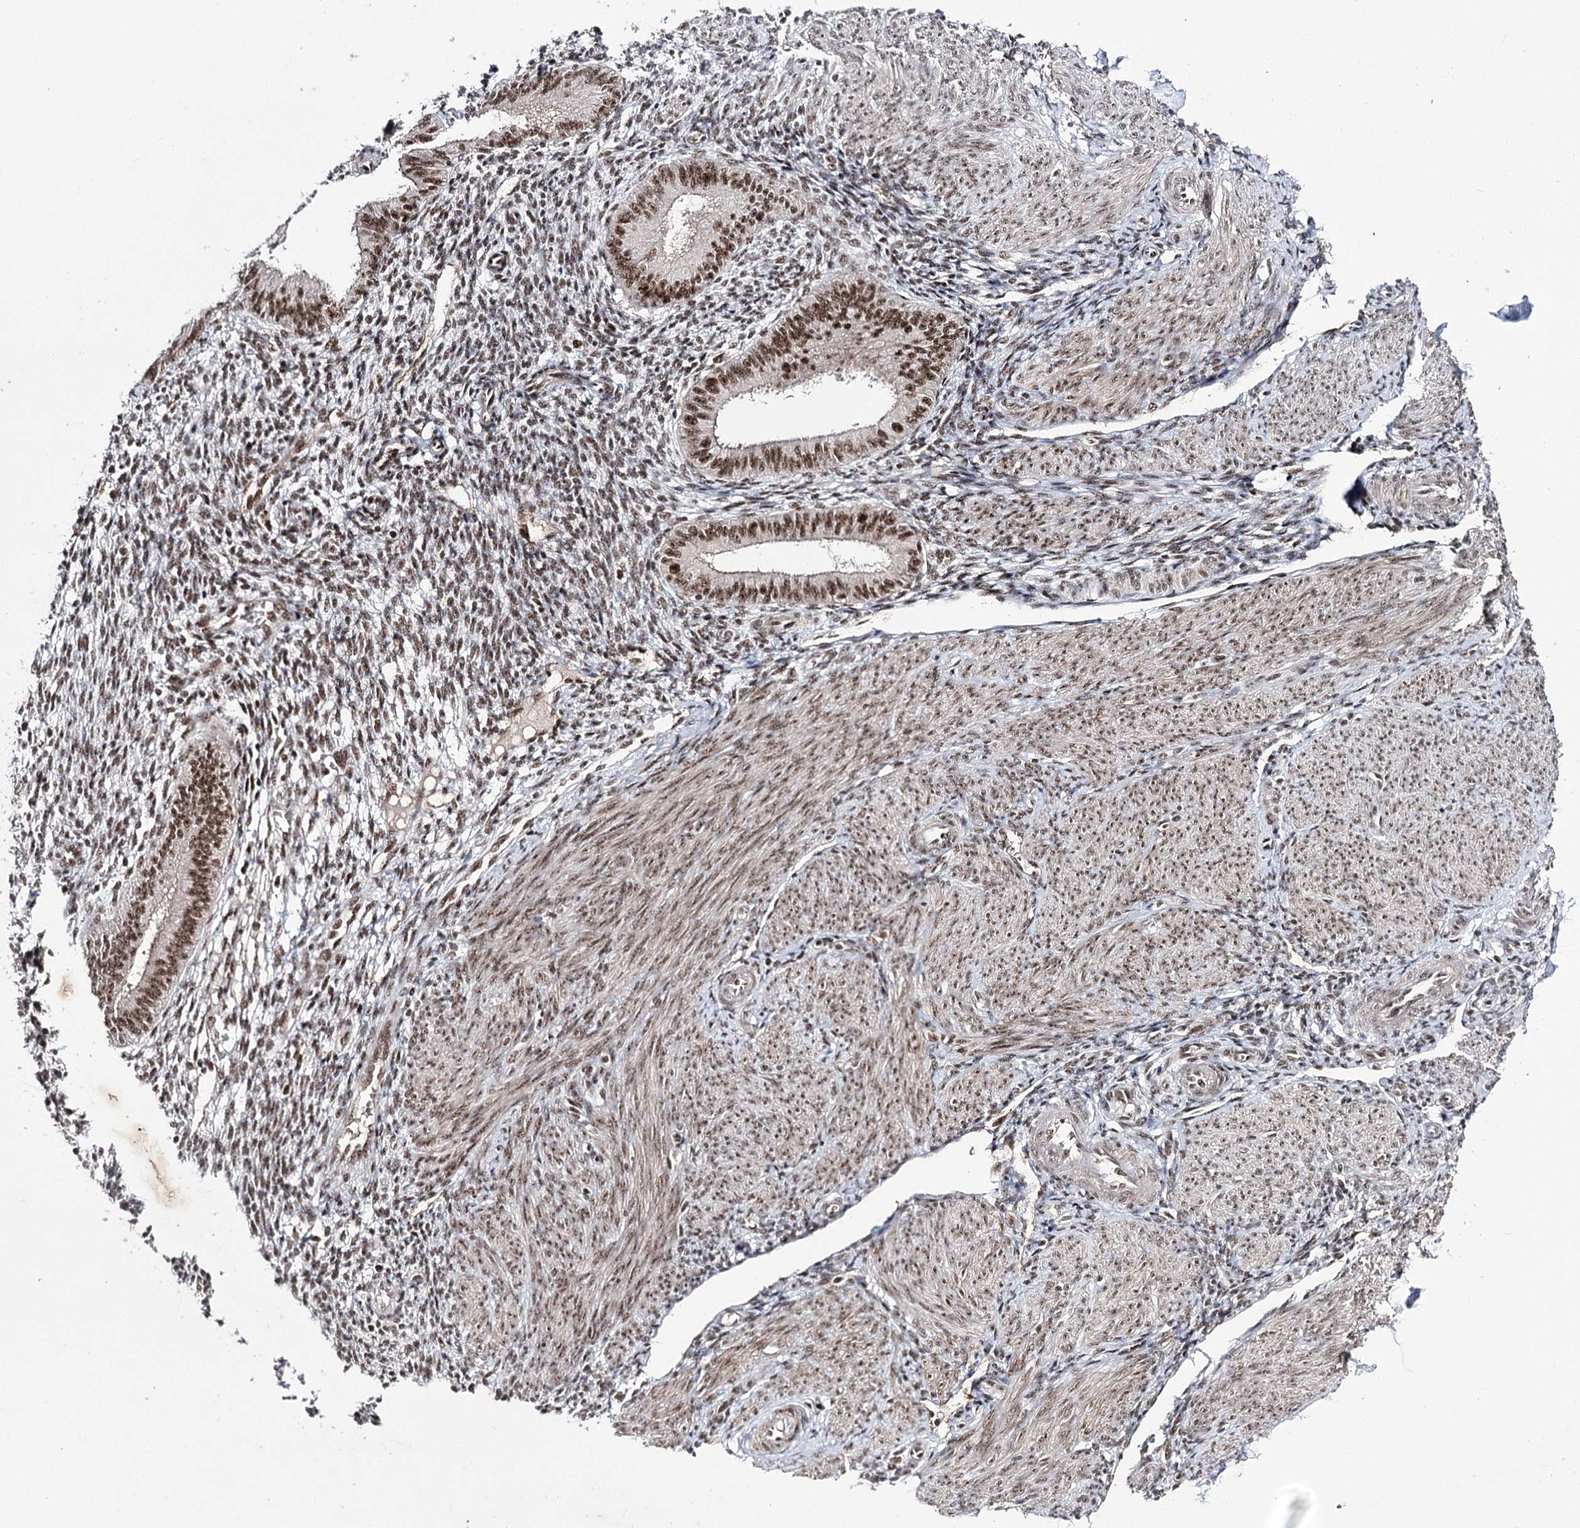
{"staining": {"intensity": "moderate", "quantity": "25%-75%", "location": "nuclear"}, "tissue": "endometrium", "cell_type": "Cells in endometrial stroma", "image_type": "normal", "snomed": [{"axis": "morphology", "description": "Normal tissue, NOS"}, {"axis": "topography", "description": "Uterus"}, {"axis": "topography", "description": "Endometrium"}], "caption": "Immunohistochemistry photomicrograph of normal human endometrium stained for a protein (brown), which demonstrates medium levels of moderate nuclear positivity in about 25%-75% of cells in endometrial stroma.", "gene": "PRPF40A", "patient": {"sex": "female", "age": 48}}